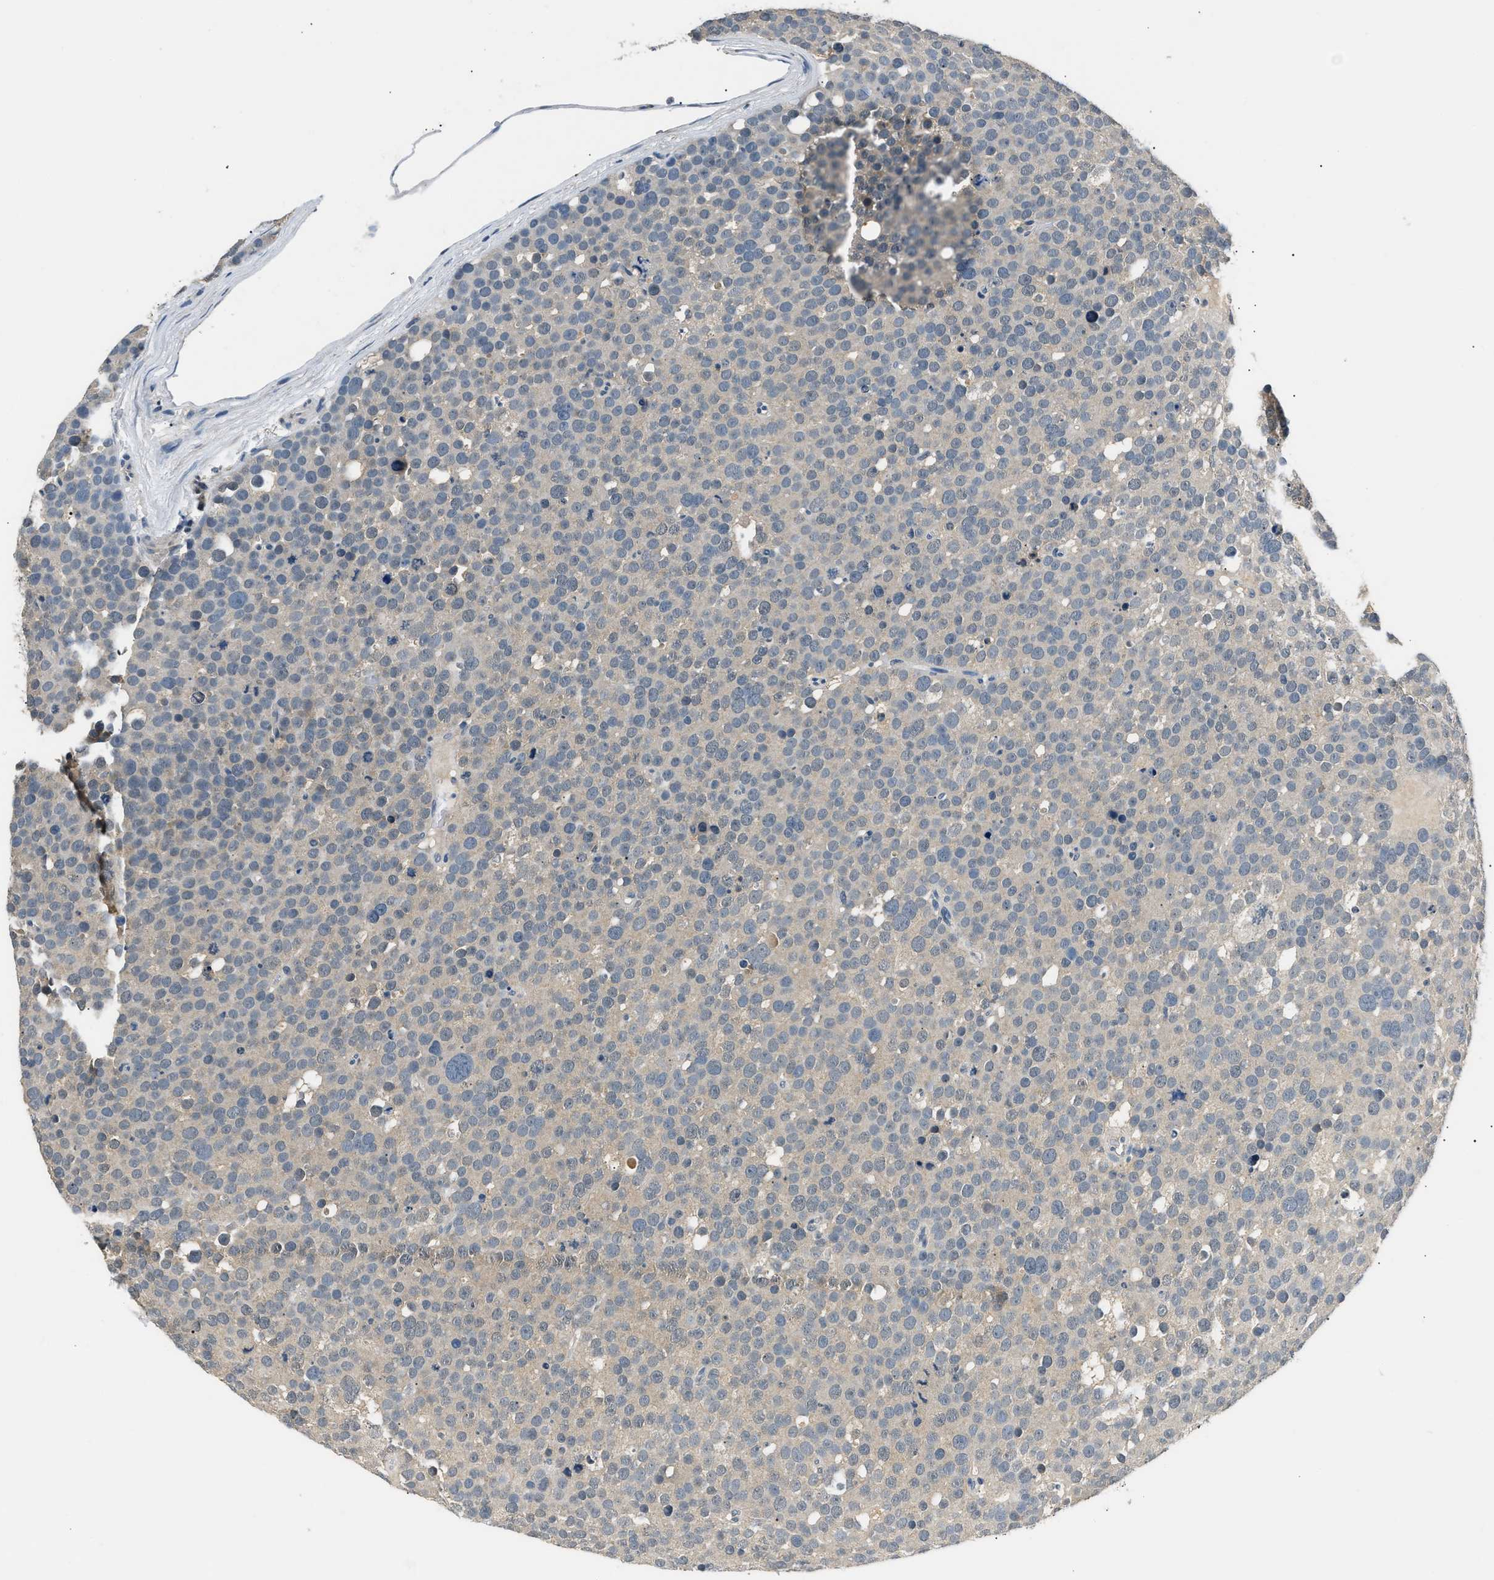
{"staining": {"intensity": "negative", "quantity": "none", "location": "none"}, "tissue": "testis cancer", "cell_type": "Tumor cells", "image_type": "cancer", "snomed": [{"axis": "morphology", "description": "Seminoma, NOS"}, {"axis": "topography", "description": "Testis"}], "caption": "Immunohistochemical staining of human testis cancer displays no significant staining in tumor cells.", "gene": "INHA", "patient": {"sex": "male", "age": 71}}